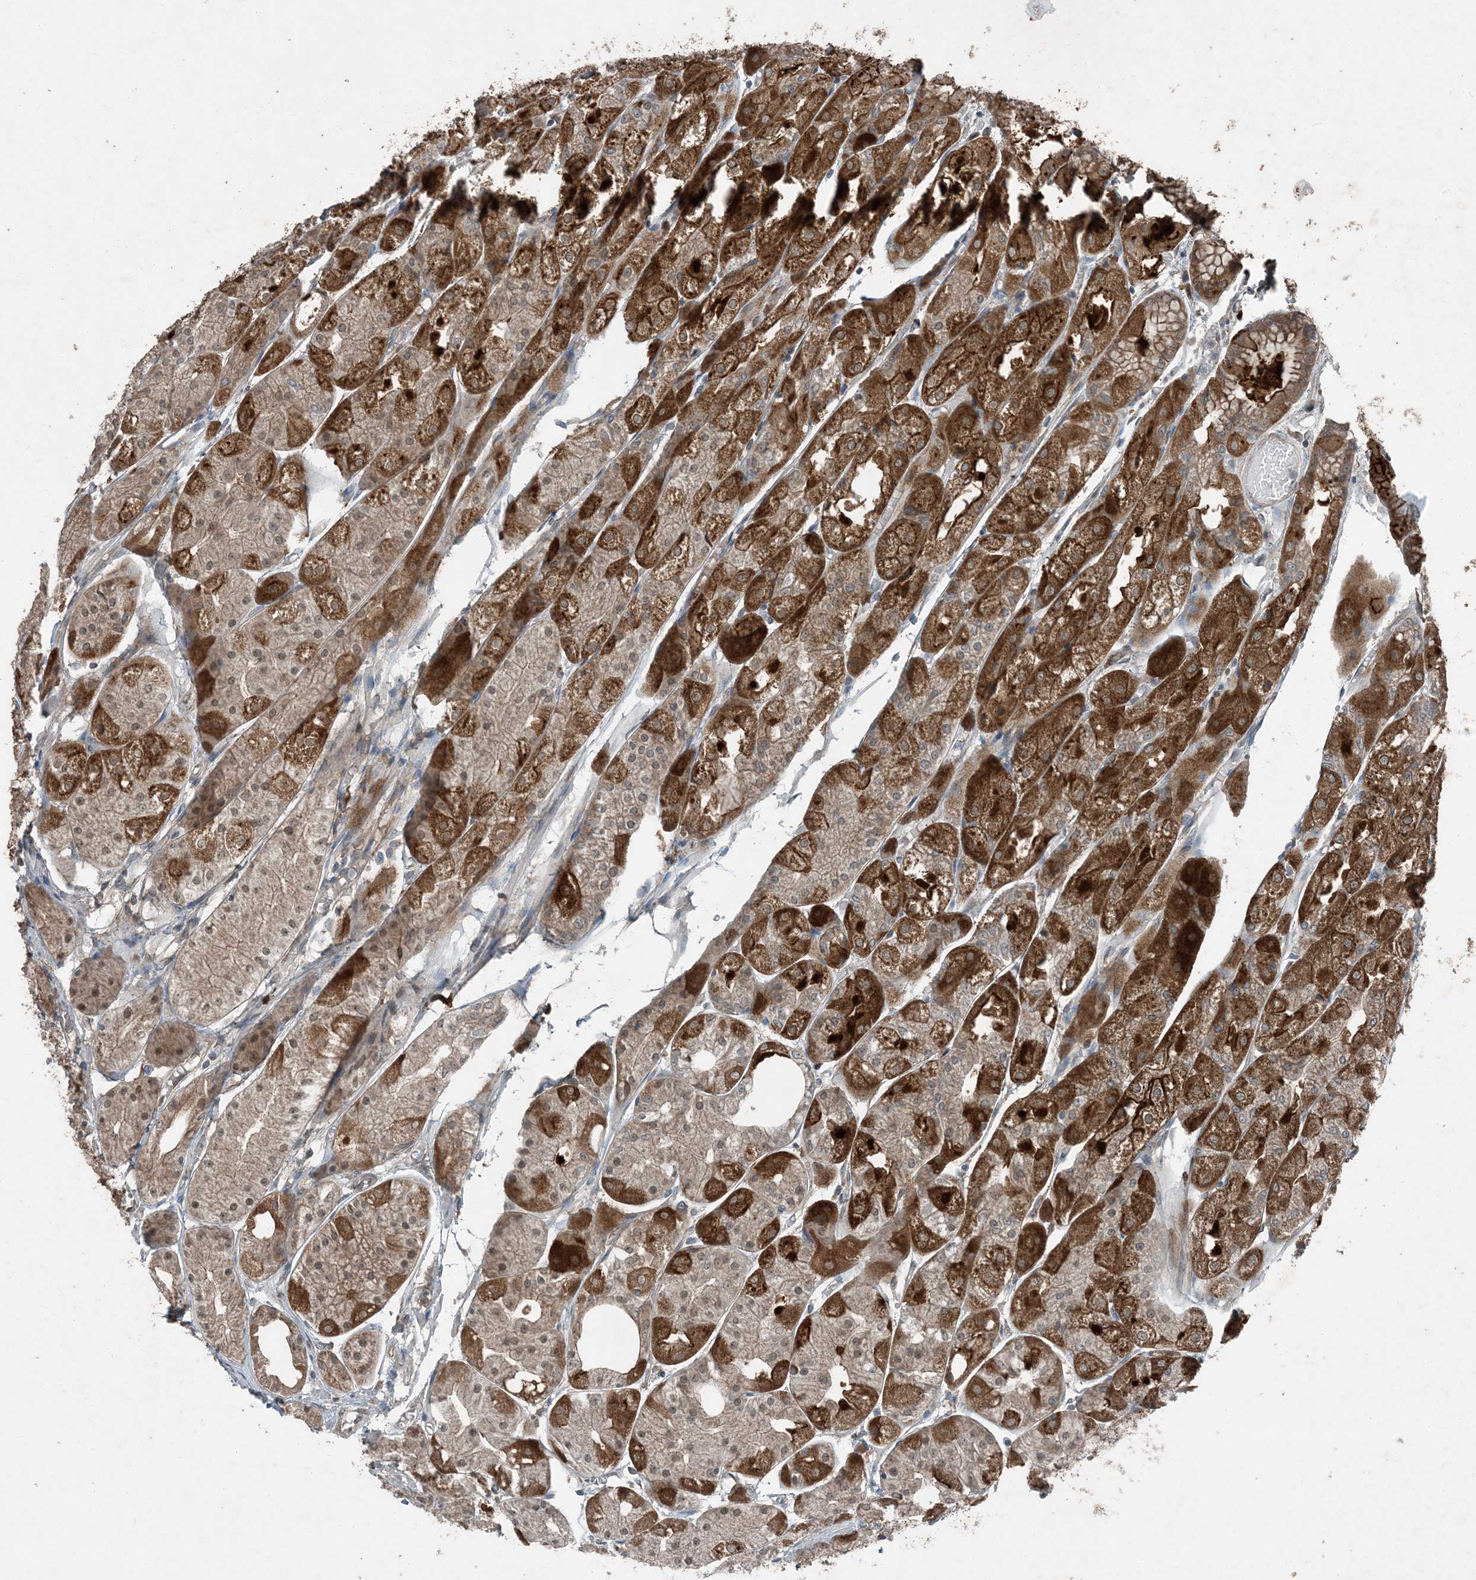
{"staining": {"intensity": "strong", "quantity": ">75%", "location": "cytoplasmic/membranous"}, "tissue": "stomach", "cell_type": "Glandular cells", "image_type": "normal", "snomed": [{"axis": "morphology", "description": "Normal tissue, NOS"}, {"axis": "topography", "description": "Stomach, upper"}], "caption": "Immunohistochemistry (IHC) staining of benign stomach, which exhibits high levels of strong cytoplasmic/membranous positivity in approximately >75% of glandular cells indicating strong cytoplasmic/membranous protein positivity. The staining was performed using DAB (brown) for protein detection and nuclei were counterstained in hematoxylin (blue).", "gene": "MDN1", "patient": {"sex": "male", "age": 72}}